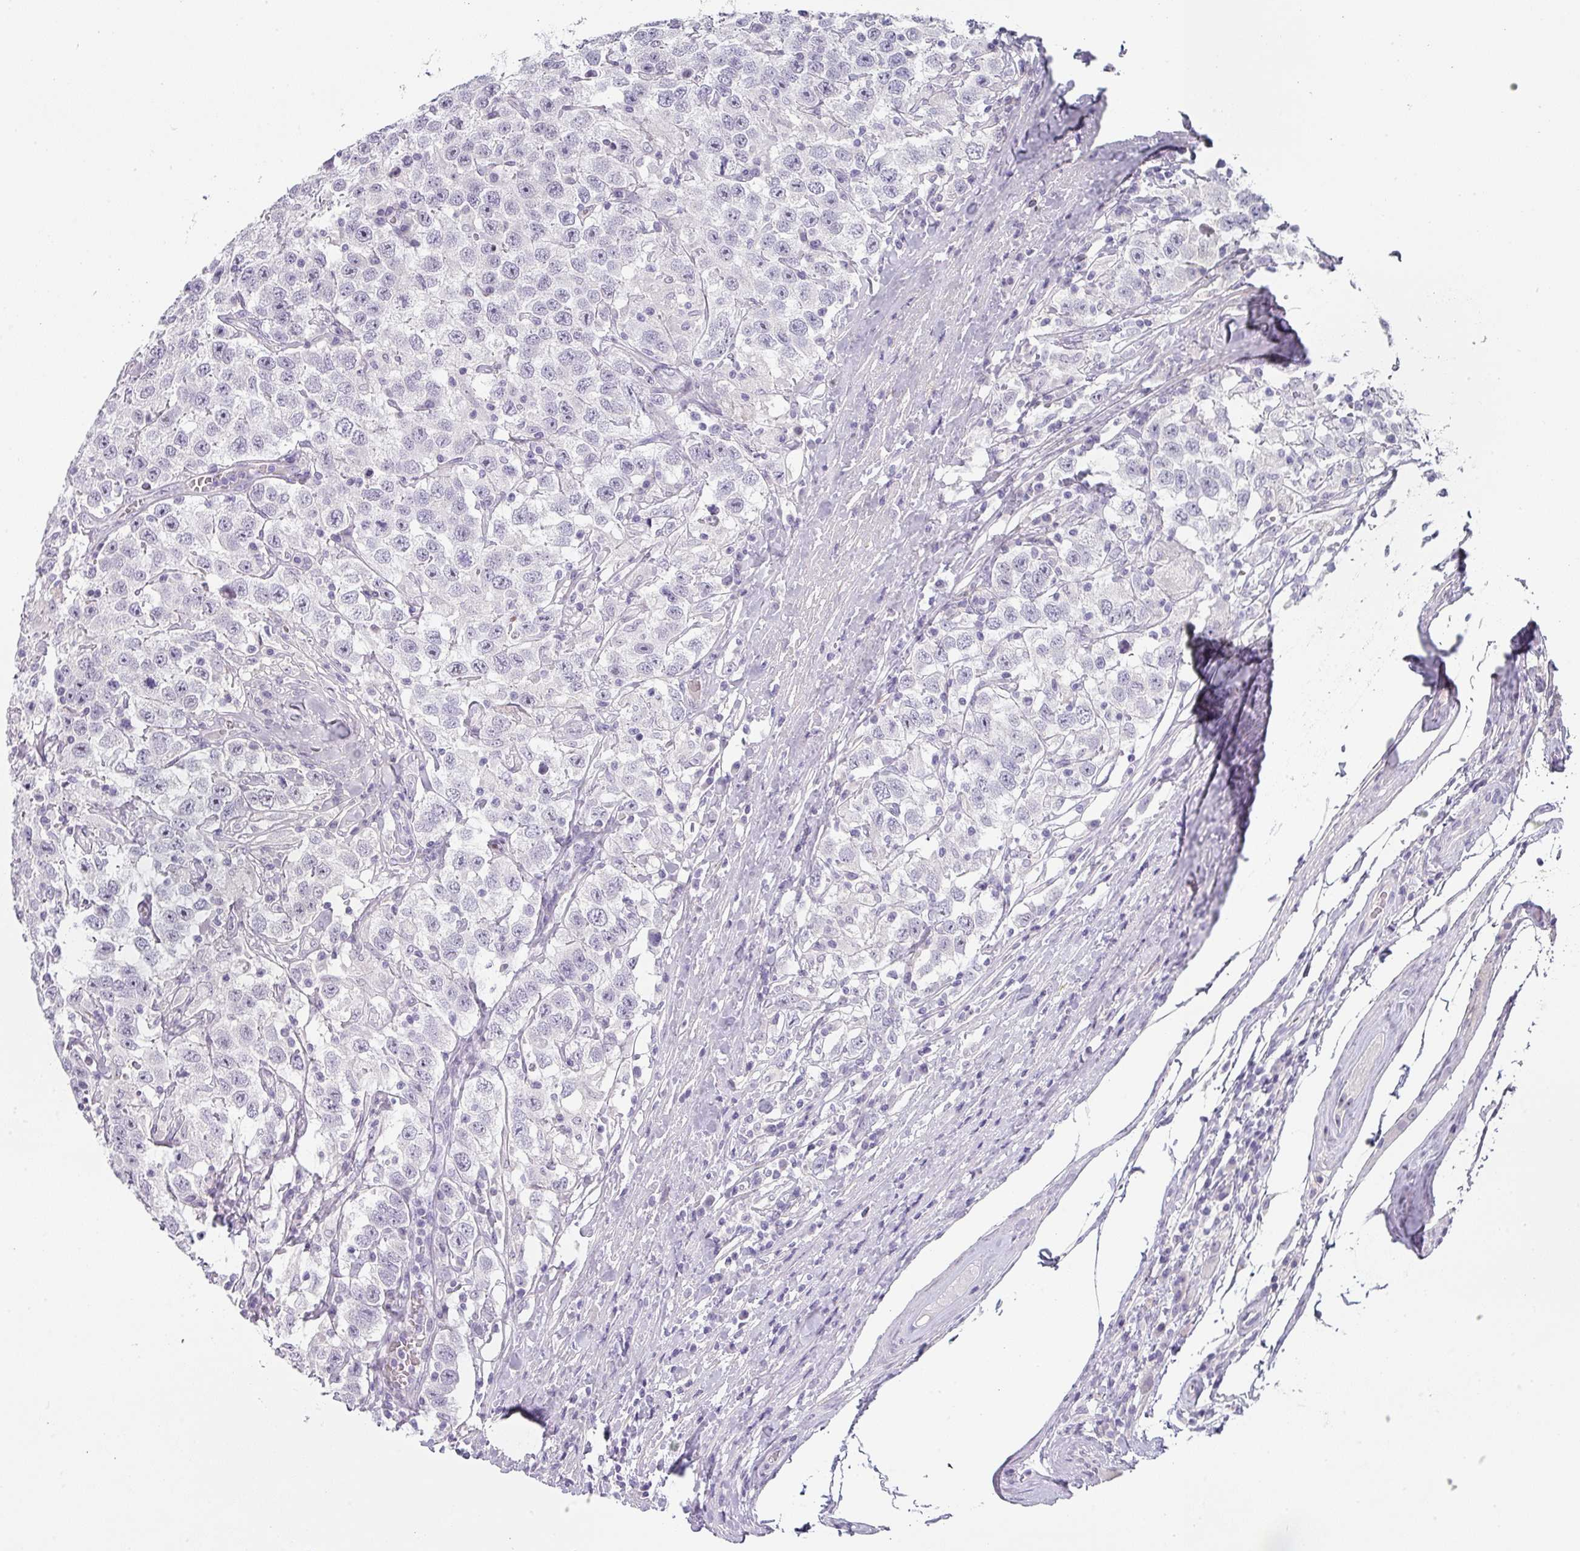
{"staining": {"intensity": "negative", "quantity": "none", "location": "none"}, "tissue": "testis cancer", "cell_type": "Tumor cells", "image_type": "cancer", "snomed": [{"axis": "morphology", "description": "Seminoma, NOS"}, {"axis": "topography", "description": "Testis"}], "caption": "This is an immunohistochemistry (IHC) histopathology image of human seminoma (testis). There is no staining in tumor cells.", "gene": "BTLA", "patient": {"sex": "male", "age": 41}}